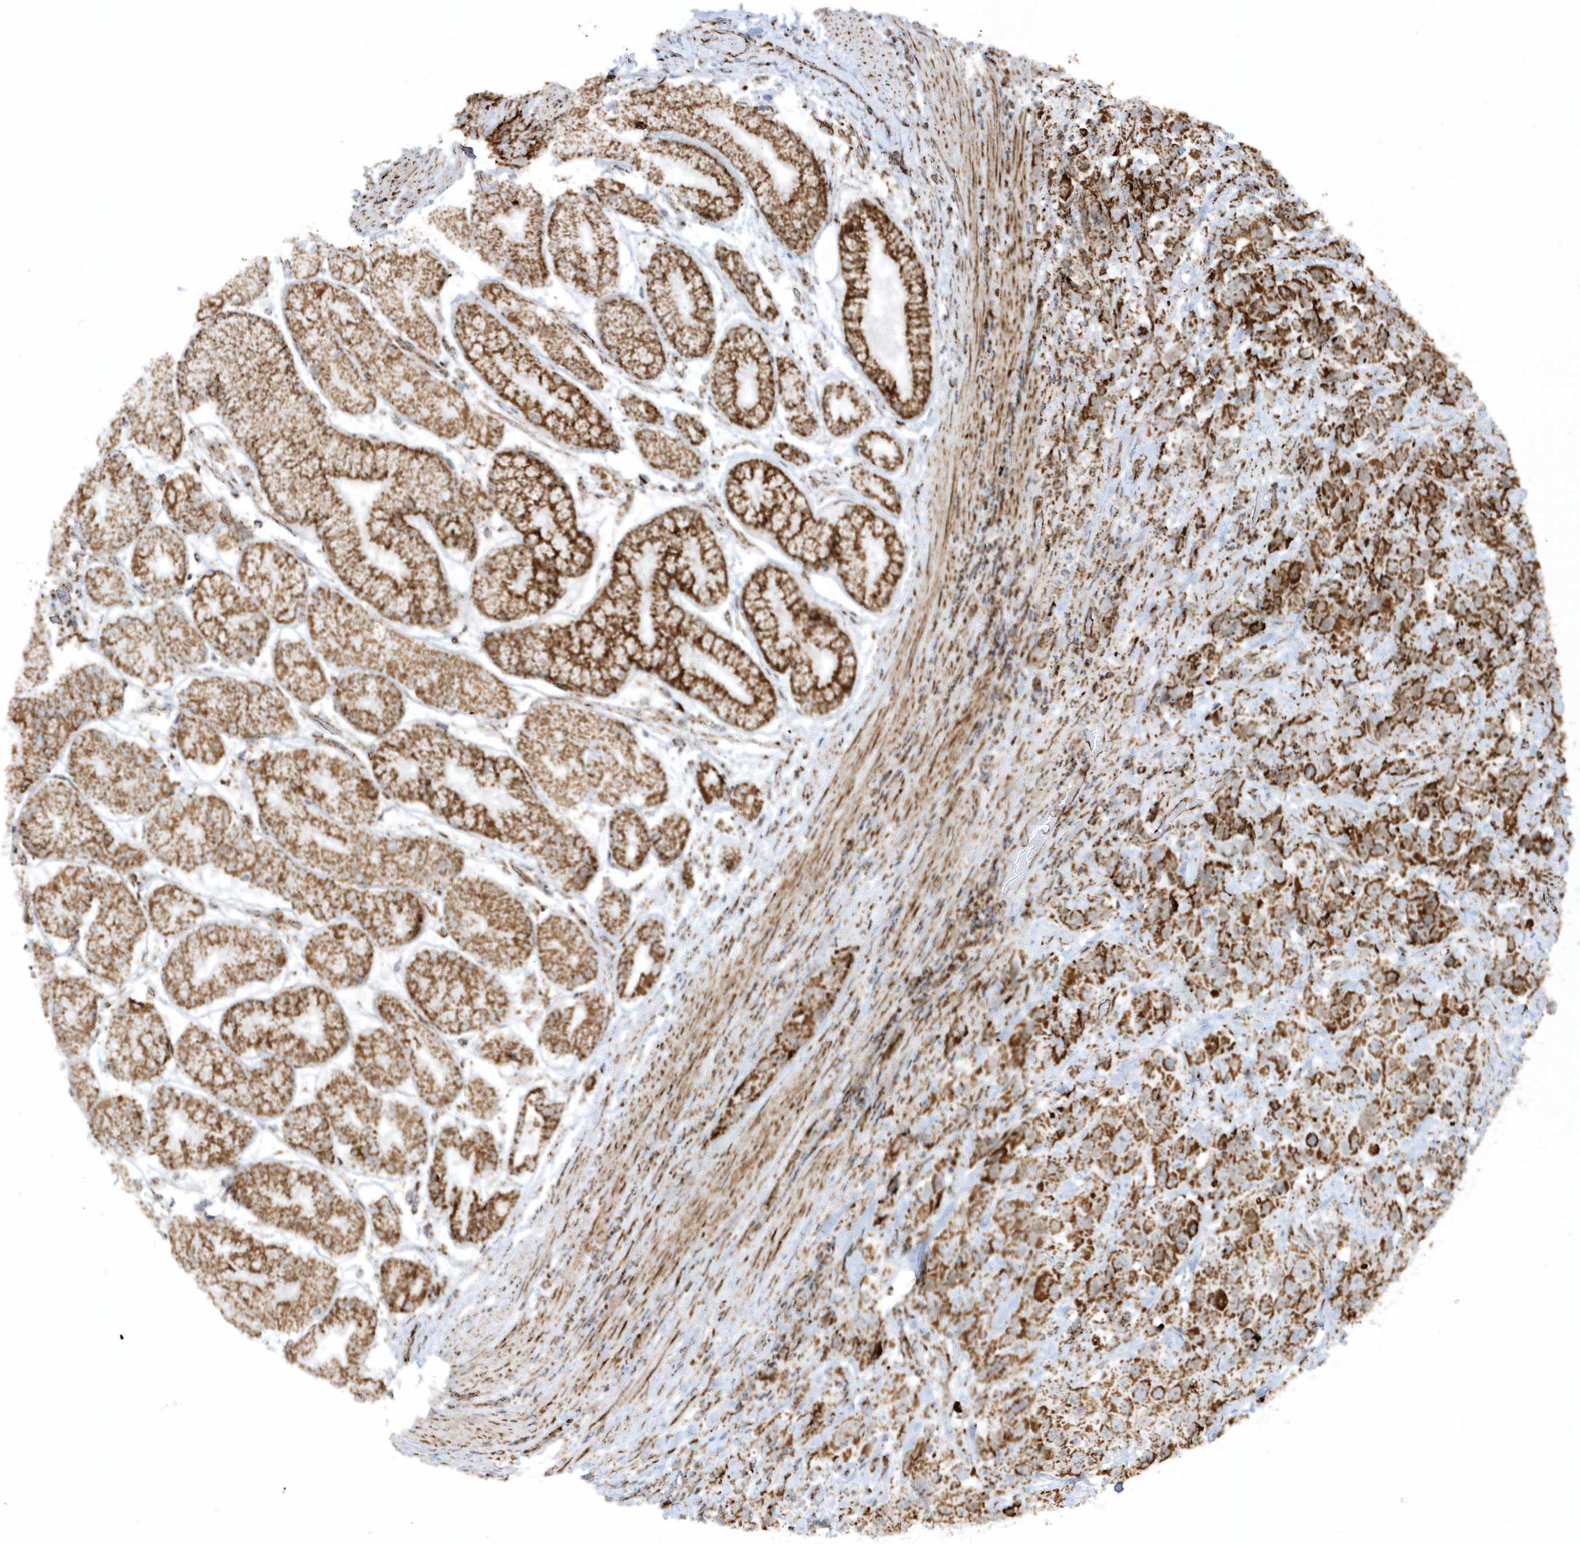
{"staining": {"intensity": "strong", "quantity": ">75%", "location": "cytoplasmic/membranous"}, "tissue": "stomach cancer", "cell_type": "Tumor cells", "image_type": "cancer", "snomed": [{"axis": "morphology", "description": "Normal tissue, NOS"}, {"axis": "morphology", "description": "Adenocarcinoma, NOS"}, {"axis": "topography", "description": "Lymph node"}, {"axis": "topography", "description": "Stomach"}], "caption": "Stomach adenocarcinoma stained with a protein marker displays strong staining in tumor cells.", "gene": "CRY2", "patient": {"sex": "male", "age": 48}}